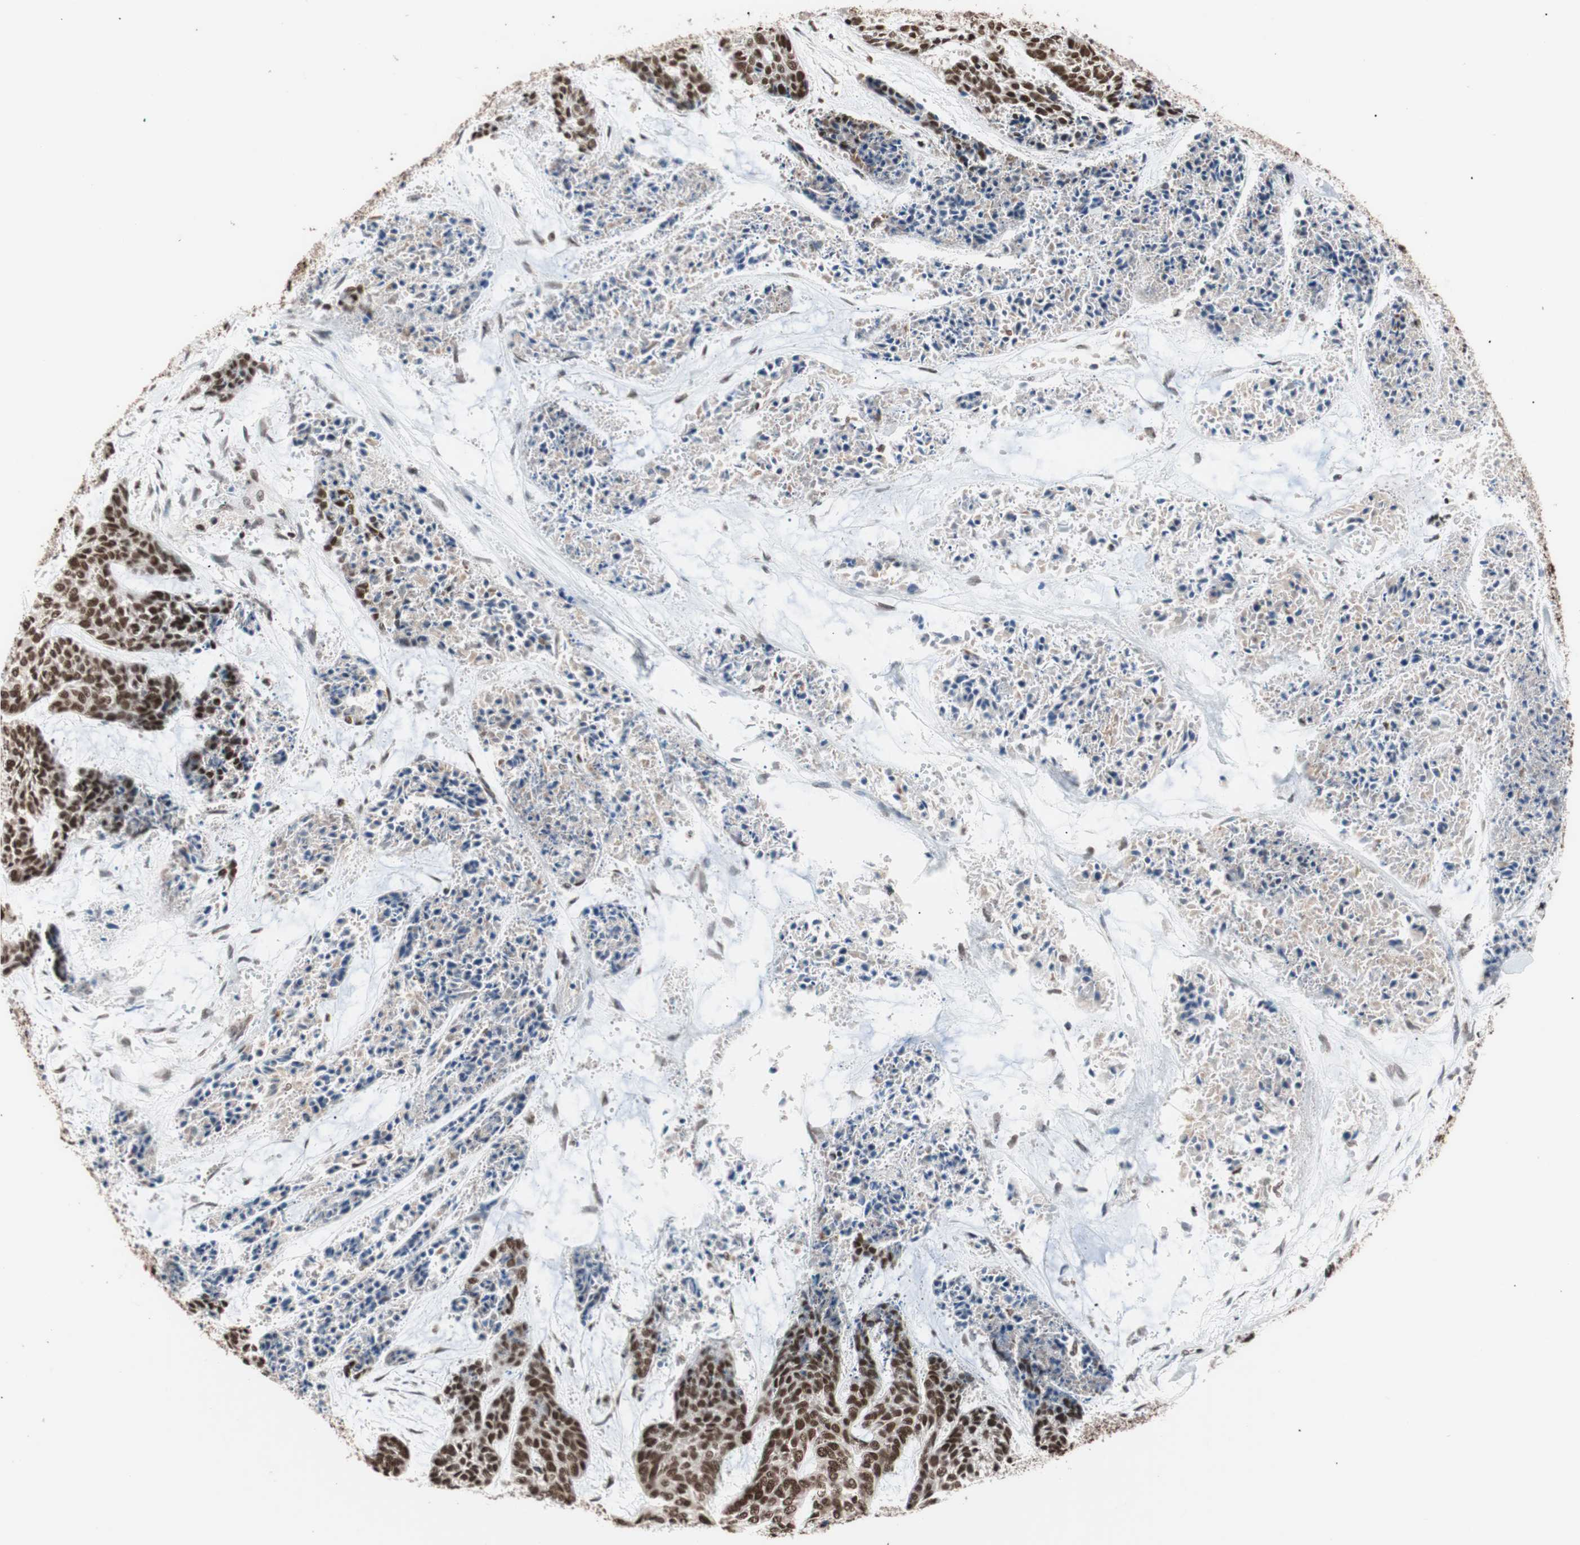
{"staining": {"intensity": "strong", "quantity": ">75%", "location": "nuclear"}, "tissue": "skin cancer", "cell_type": "Tumor cells", "image_type": "cancer", "snomed": [{"axis": "morphology", "description": "Basal cell carcinoma"}, {"axis": "topography", "description": "Skin"}], "caption": "The image reveals immunohistochemical staining of skin cancer (basal cell carcinoma). There is strong nuclear expression is present in approximately >75% of tumor cells.", "gene": "CHAMP1", "patient": {"sex": "female", "age": 64}}